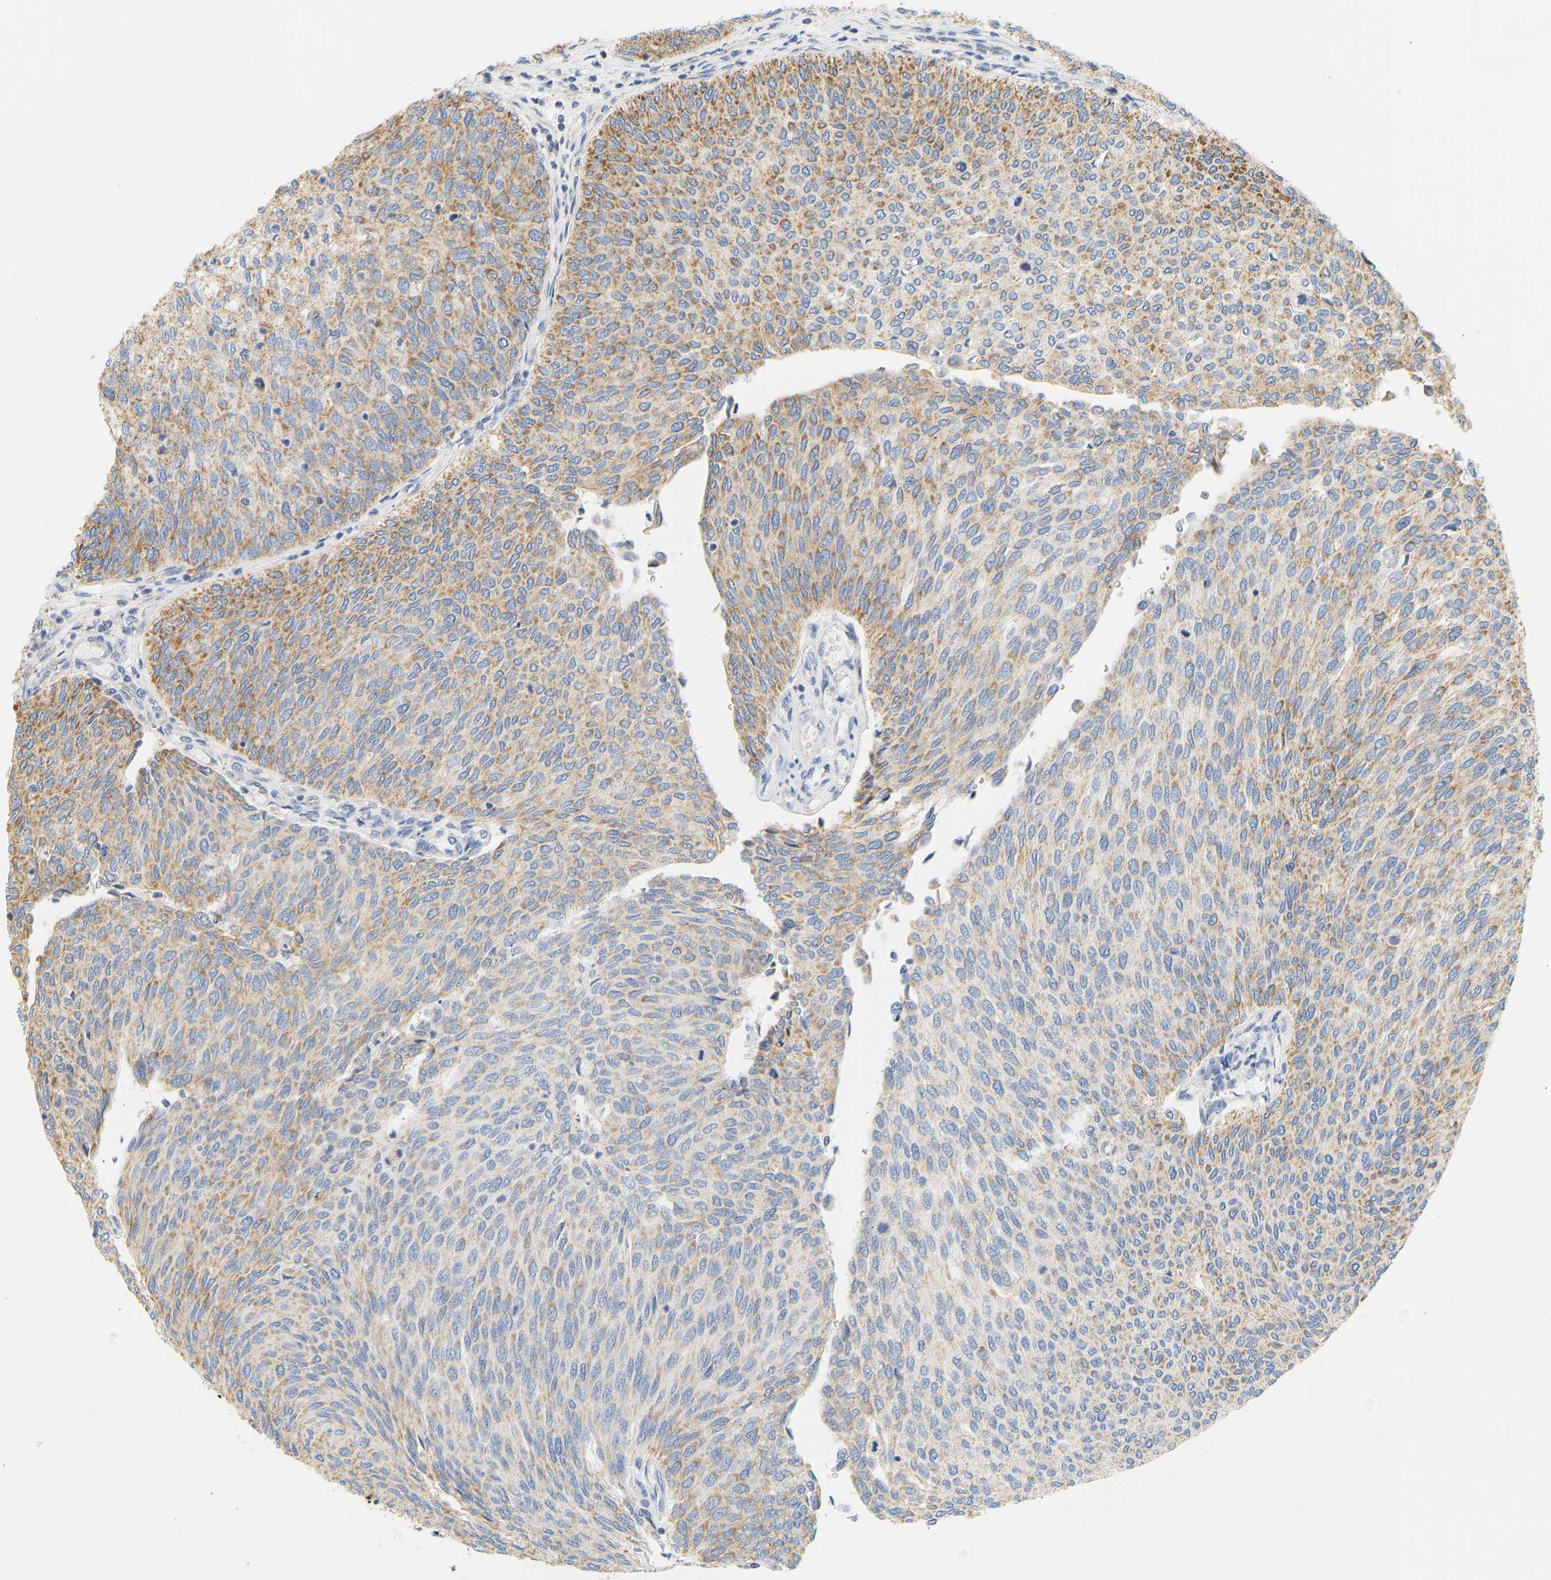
{"staining": {"intensity": "moderate", "quantity": "25%-75%", "location": "cytoplasmic/membranous"}, "tissue": "urothelial cancer", "cell_type": "Tumor cells", "image_type": "cancer", "snomed": [{"axis": "morphology", "description": "Urothelial carcinoma, Low grade"}, {"axis": "topography", "description": "Urinary bladder"}], "caption": "A high-resolution image shows immunohistochemistry staining of urothelial carcinoma (low-grade), which exhibits moderate cytoplasmic/membranous positivity in about 25%-75% of tumor cells.", "gene": "GRPEL2", "patient": {"sex": "female", "age": 79}}